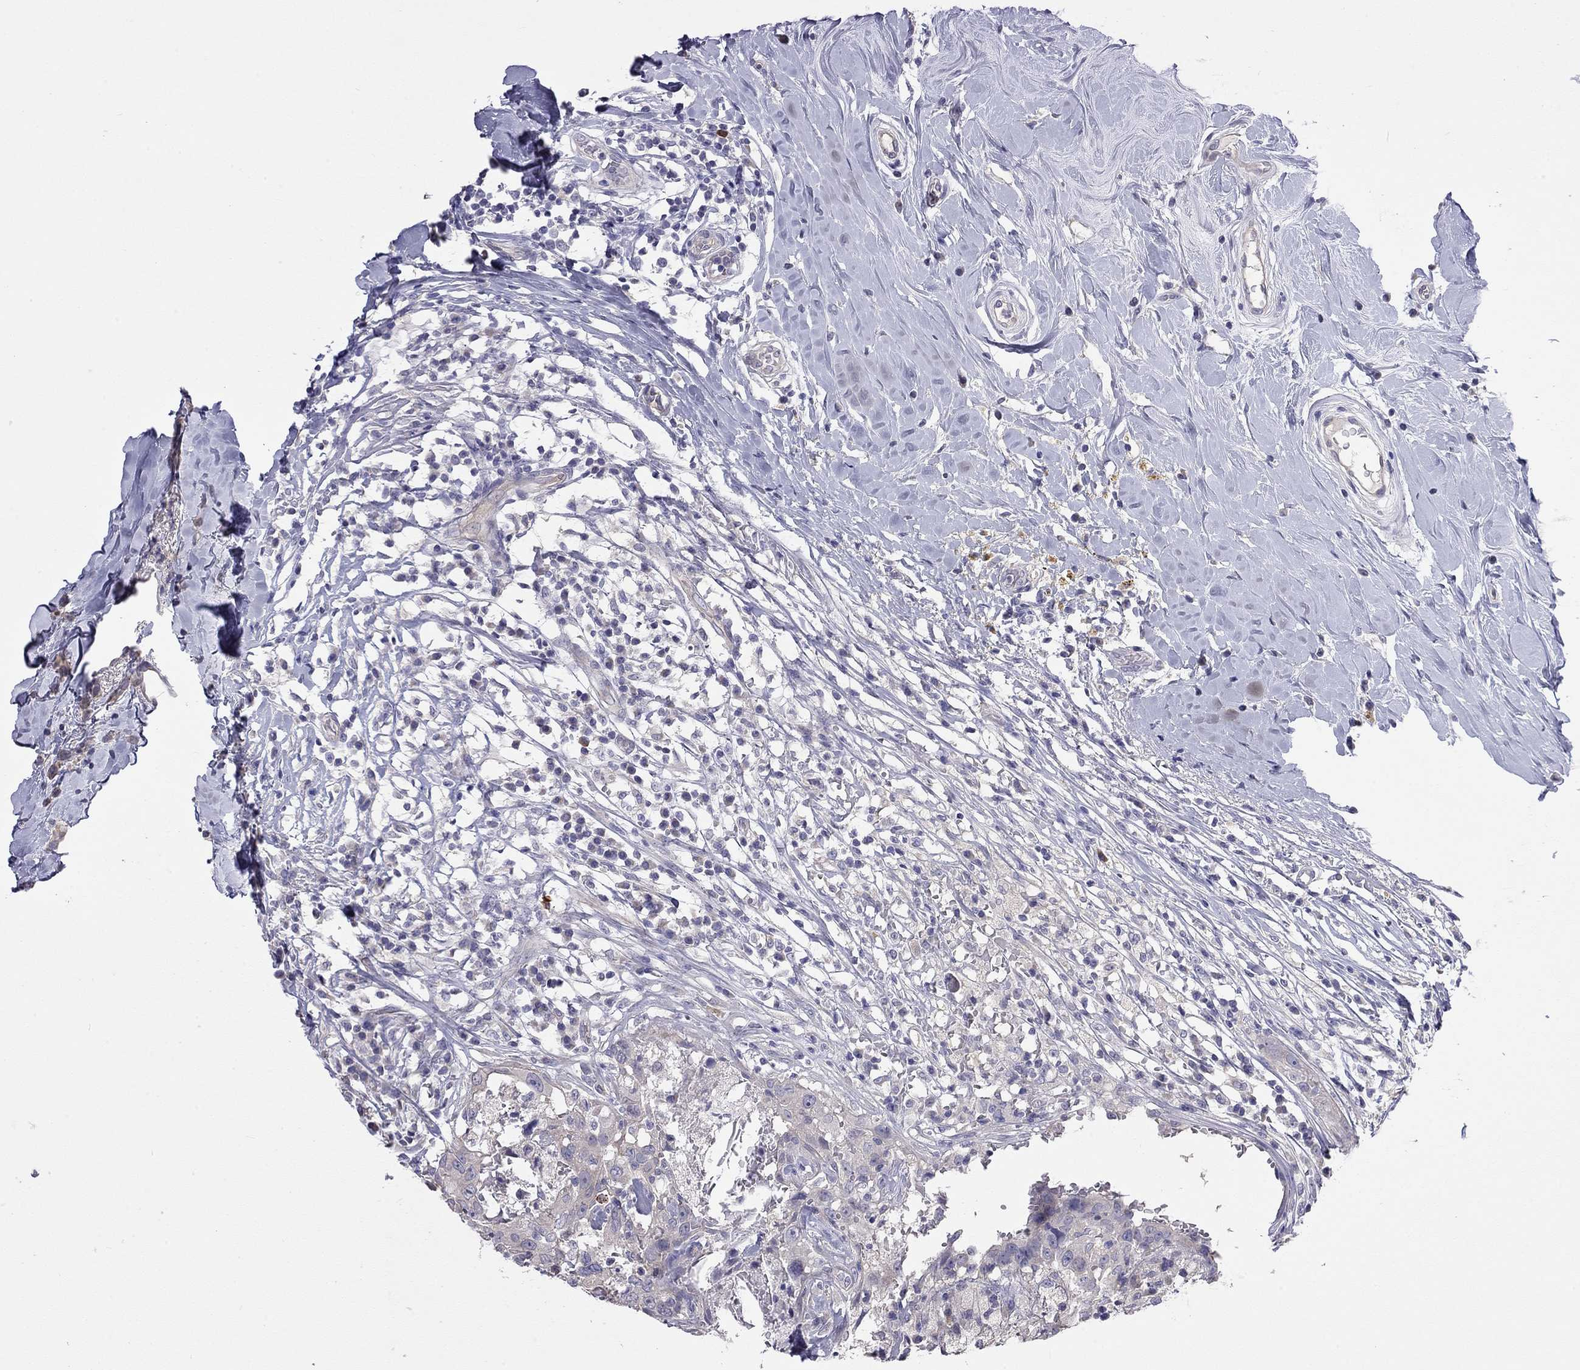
{"staining": {"intensity": "negative", "quantity": "none", "location": "none"}, "tissue": "breast cancer", "cell_type": "Tumor cells", "image_type": "cancer", "snomed": [{"axis": "morphology", "description": "Duct carcinoma"}, {"axis": "topography", "description": "Breast"}], "caption": "IHC micrograph of human breast invasive ductal carcinoma stained for a protein (brown), which shows no staining in tumor cells.", "gene": "FEZ1", "patient": {"sex": "female", "age": 27}}